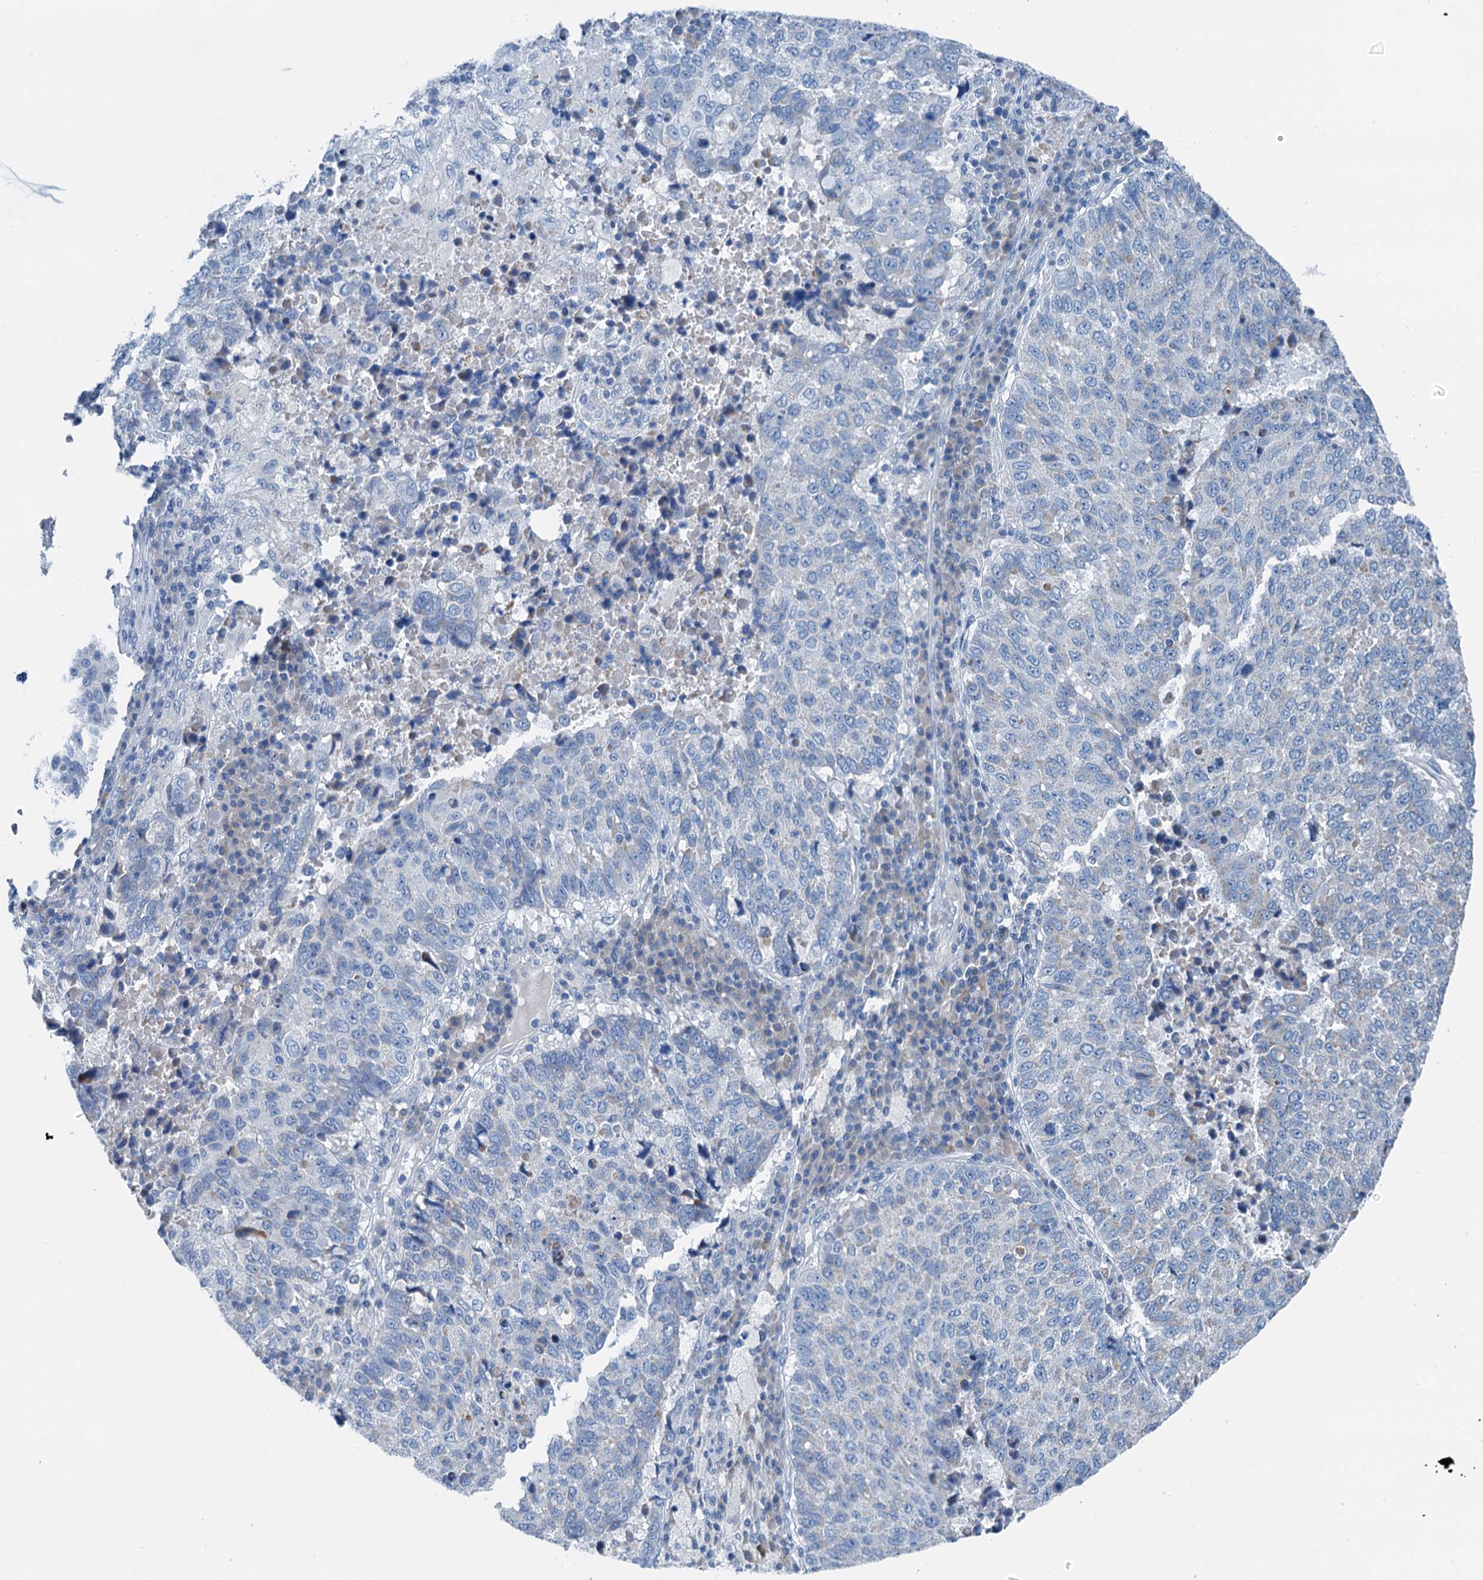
{"staining": {"intensity": "negative", "quantity": "none", "location": "none"}, "tissue": "lung cancer", "cell_type": "Tumor cells", "image_type": "cancer", "snomed": [{"axis": "morphology", "description": "Squamous cell carcinoma, NOS"}, {"axis": "topography", "description": "Lung"}], "caption": "Immunohistochemistry histopathology image of human lung cancer (squamous cell carcinoma) stained for a protein (brown), which shows no staining in tumor cells. Brightfield microscopy of immunohistochemistry (IHC) stained with DAB (3,3'-diaminobenzidine) (brown) and hematoxylin (blue), captured at high magnification.", "gene": "ELAC1", "patient": {"sex": "male", "age": 73}}